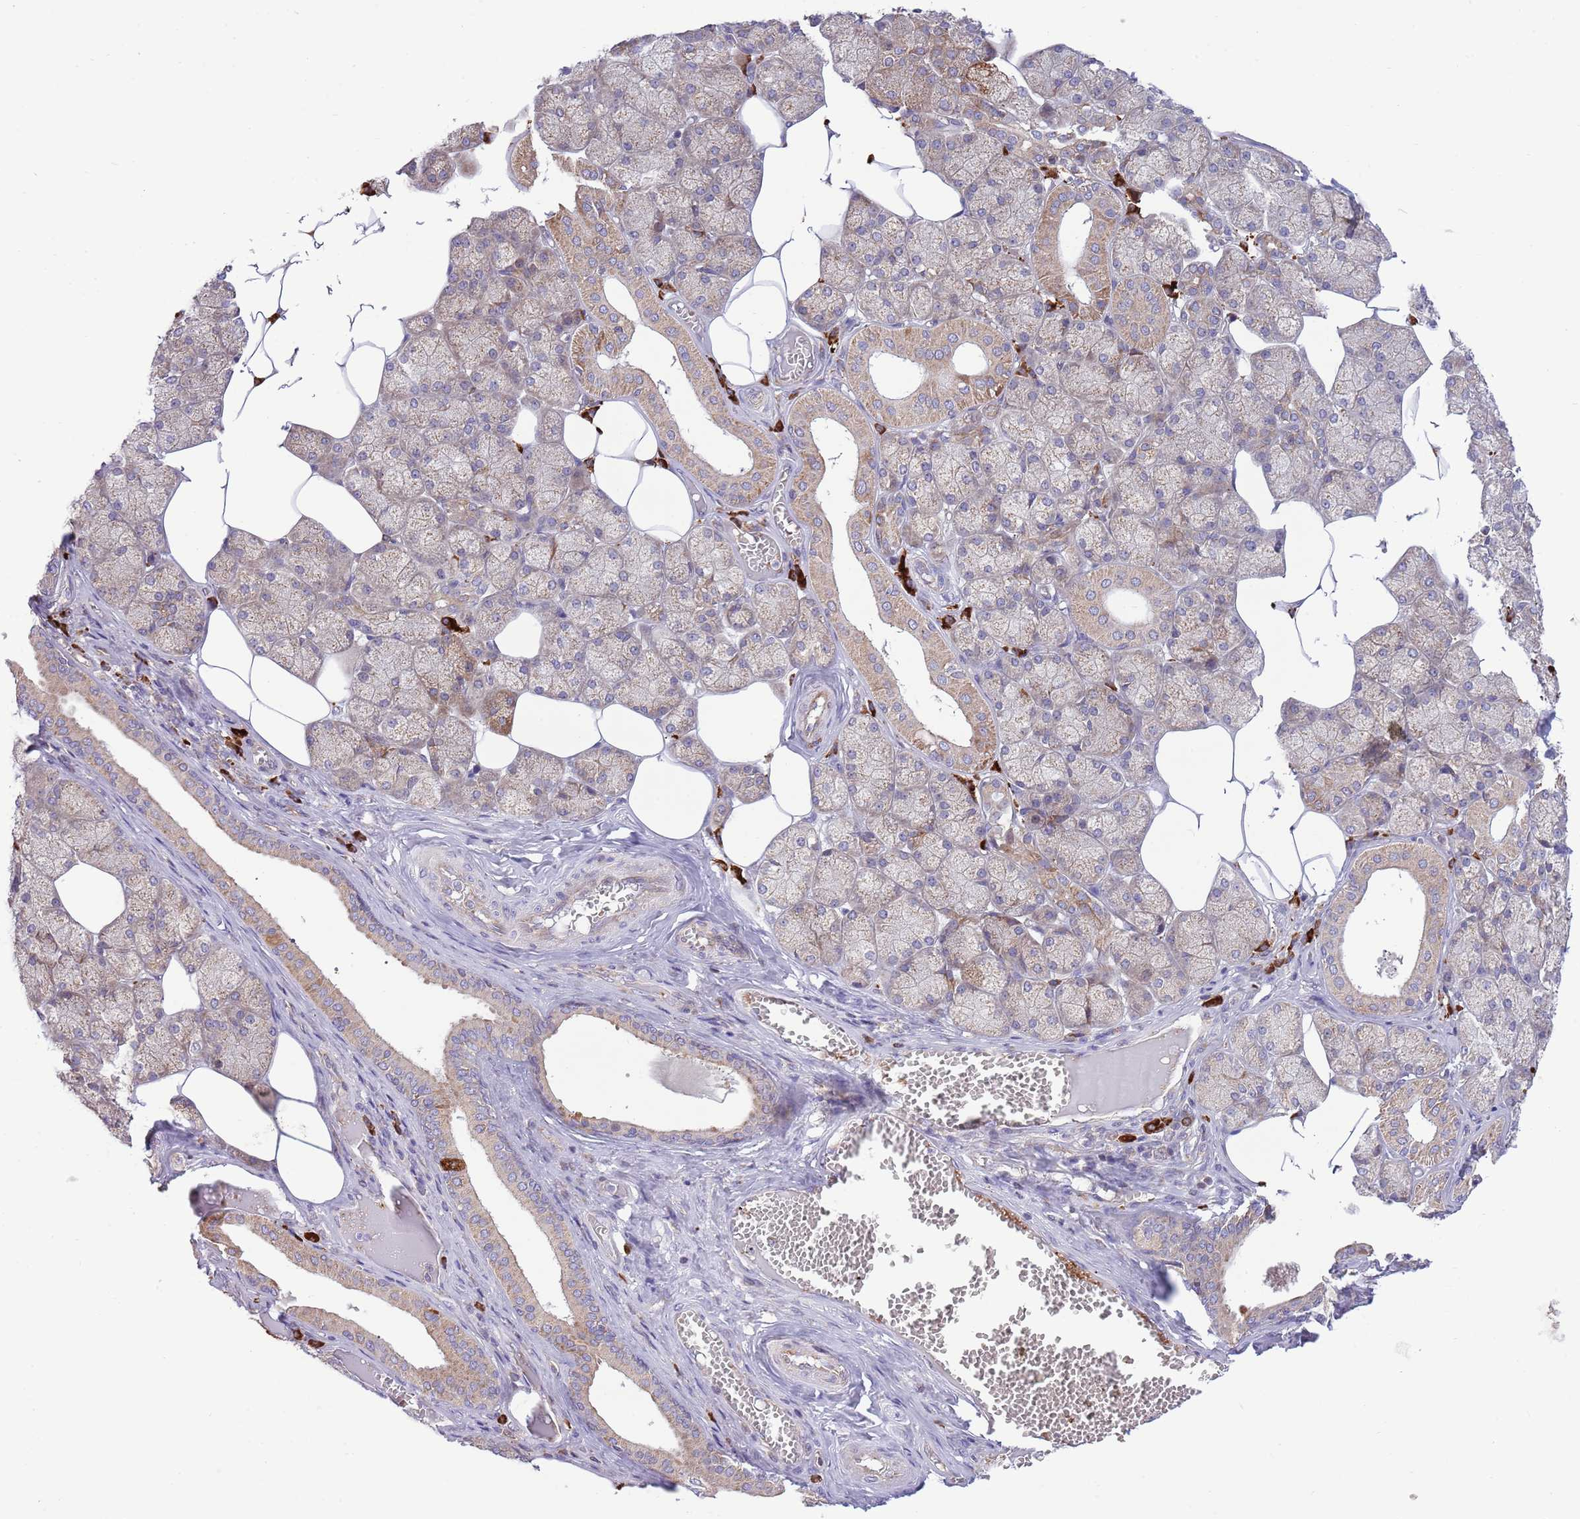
{"staining": {"intensity": "moderate", "quantity": "25%-75%", "location": "cytoplasmic/membranous"}, "tissue": "salivary gland", "cell_type": "Glandular cells", "image_type": "normal", "snomed": [{"axis": "morphology", "description": "Normal tissue, NOS"}, {"axis": "topography", "description": "Salivary gland"}], "caption": "Immunohistochemical staining of normal salivary gland shows 25%-75% levels of moderate cytoplasmic/membranous protein staining in about 25%-75% of glandular cells.", "gene": "DAND5", "patient": {"sex": "male", "age": 62}}